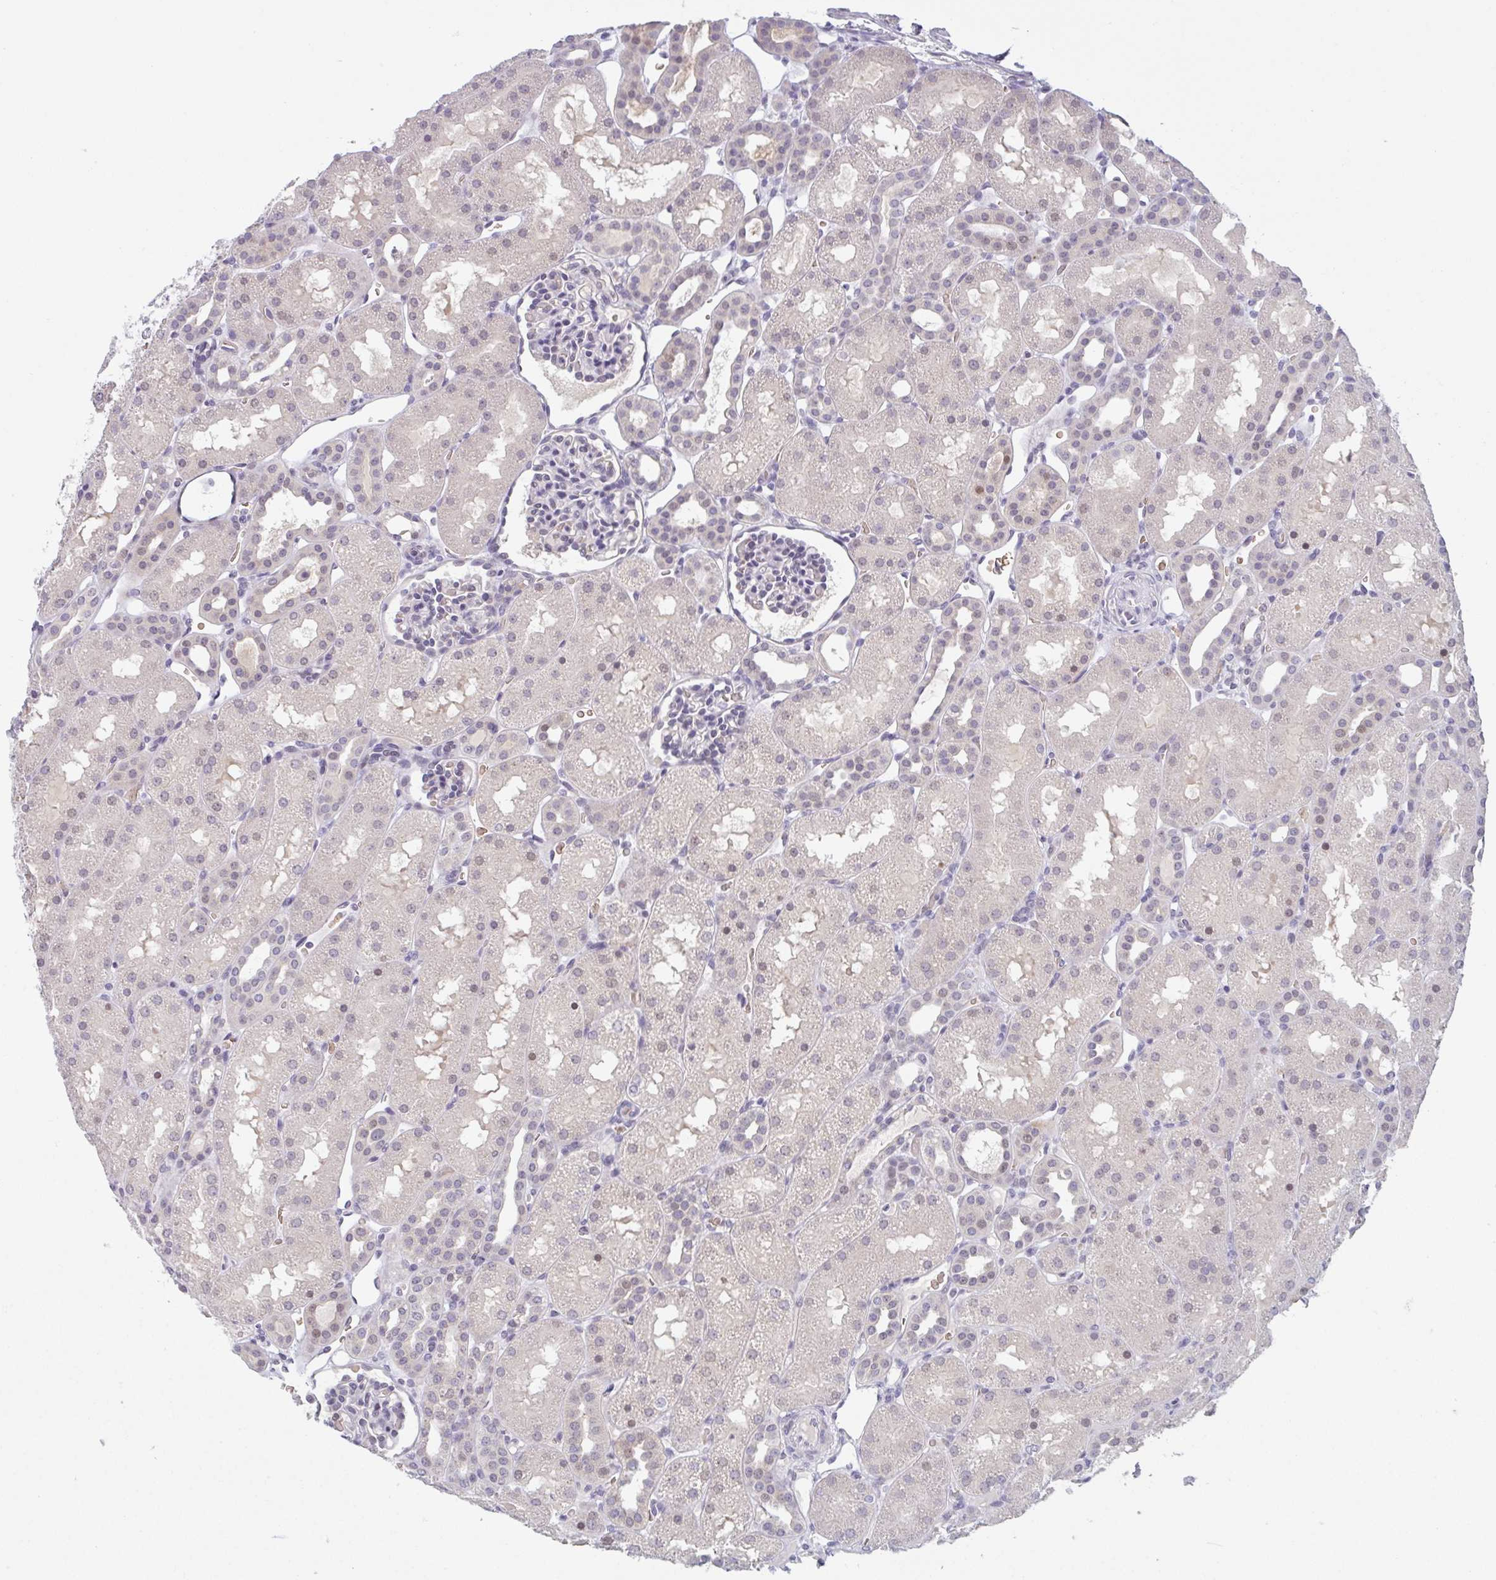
{"staining": {"intensity": "negative", "quantity": "none", "location": "none"}, "tissue": "kidney", "cell_type": "Cells in glomeruli", "image_type": "normal", "snomed": [{"axis": "morphology", "description": "Normal tissue, NOS"}, {"axis": "topography", "description": "Kidney"}], "caption": "Immunohistochemistry of unremarkable kidney shows no staining in cells in glomeruli. (Brightfield microscopy of DAB IHC at high magnification).", "gene": "RHAG", "patient": {"sex": "male", "age": 2}}